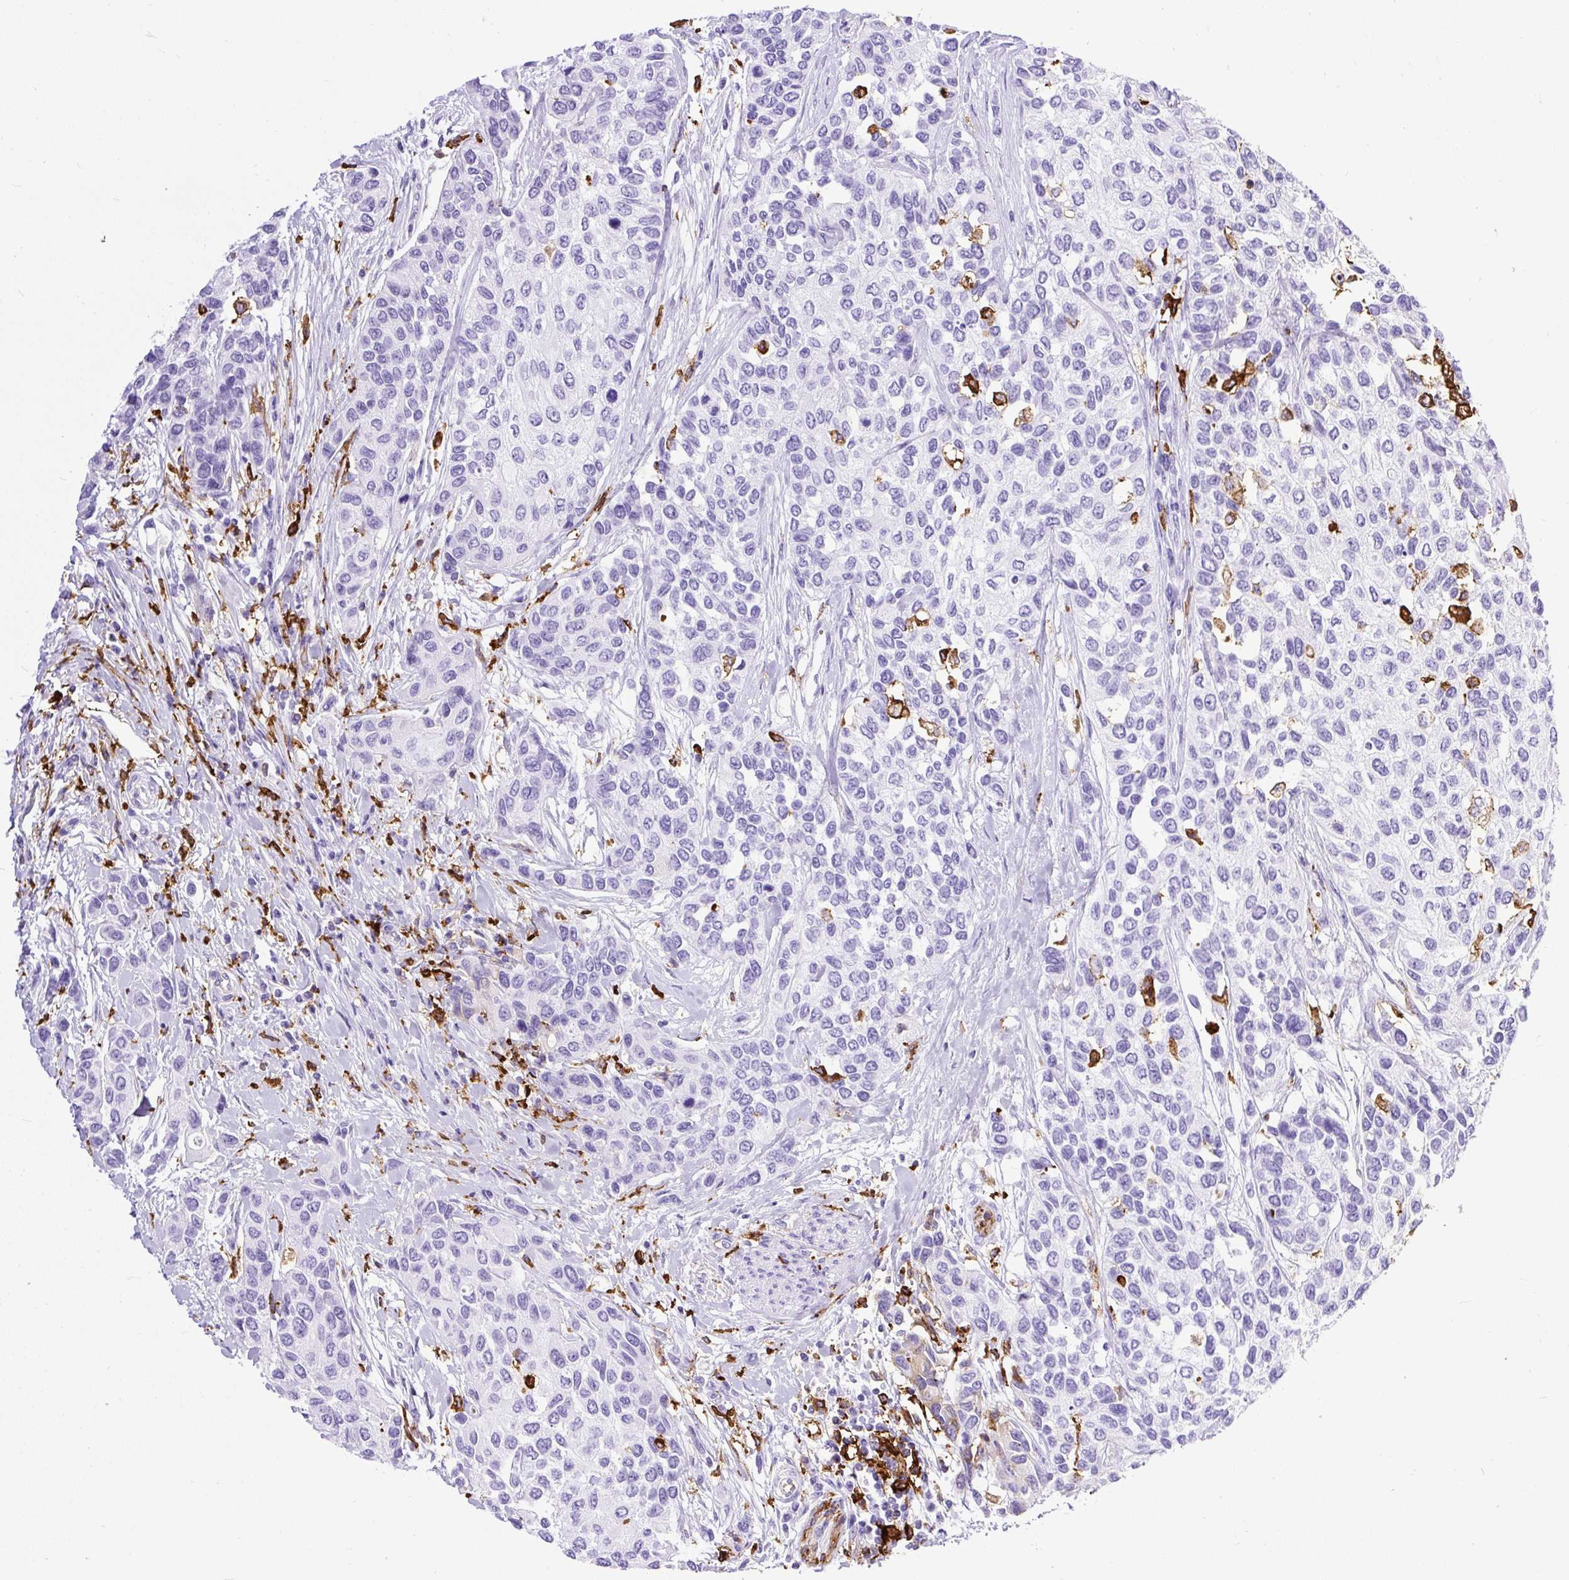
{"staining": {"intensity": "negative", "quantity": "none", "location": "none"}, "tissue": "urothelial cancer", "cell_type": "Tumor cells", "image_type": "cancer", "snomed": [{"axis": "morphology", "description": "Normal tissue, NOS"}, {"axis": "morphology", "description": "Urothelial carcinoma, High grade"}, {"axis": "topography", "description": "Vascular tissue"}, {"axis": "topography", "description": "Urinary bladder"}], "caption": "The immunohistochemistry (IHC) micrograph has no significant positivity in tumor cells of urothelial carcinoma (high-grade) tissue.", "gene": "HLA-DRA", "patient": {"sex": "female", "age": 56}}